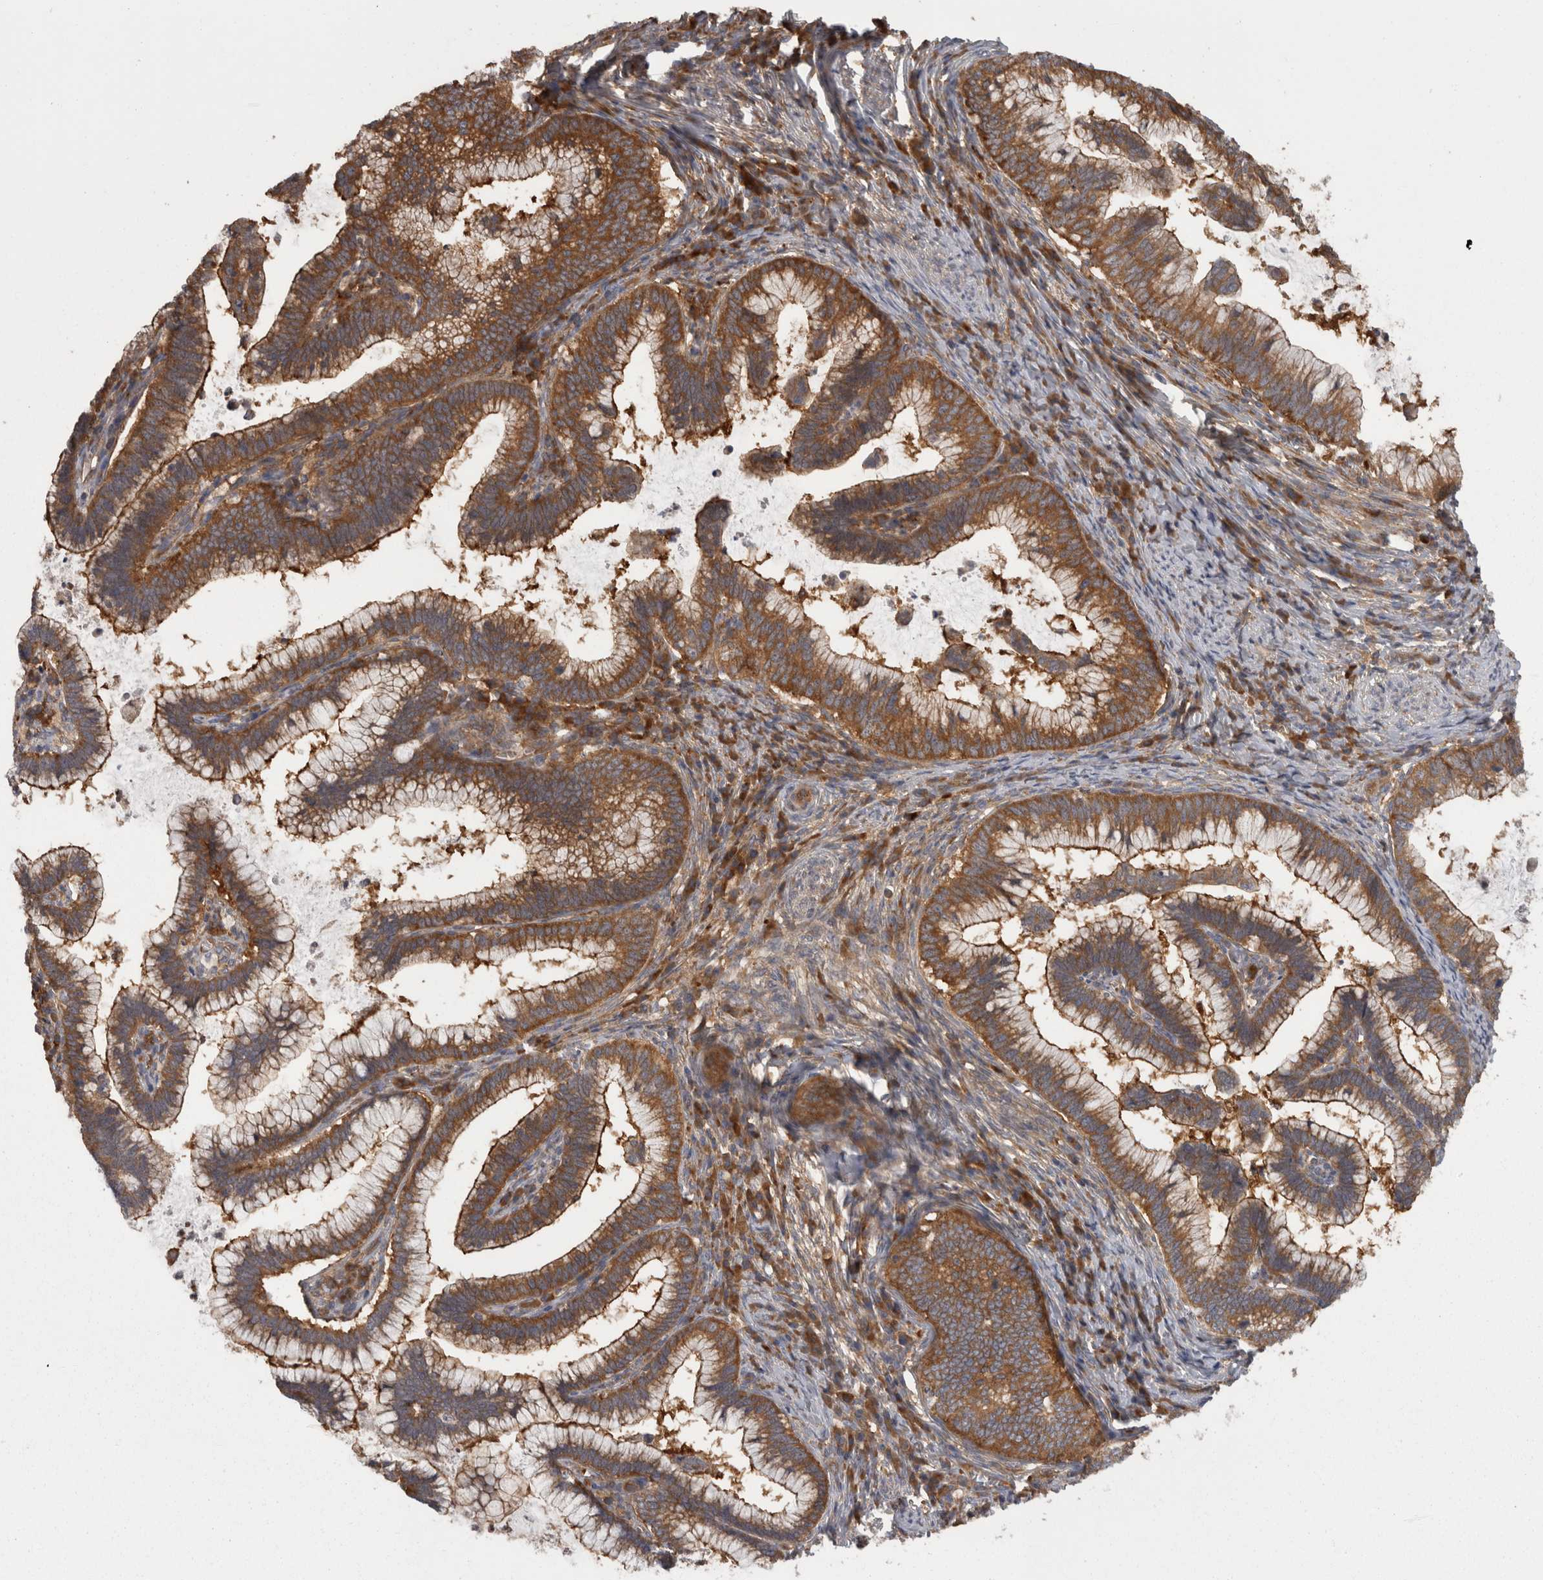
{"staining": {"intensity": "strong", "quantity": ">75%", "location": "cytoplasmic/membranous"}, "tissue": "cervical cancer", "cell_type": "Tumor cells", "image_type": "cancer", "snomed": [{"axis": "morphology", "description": "Adenocarcinoma, NOS"}, {"axis": "topography", "description": "Cervix"}], "caption": "Cervical cancer (adenocarcinoma) was stained to show a protein in brown. There is high levels of strong cytoplasmic/membranous expression in about >75% of tumor cells.", "gene": "SMCR8", "patient": {"sex": "female", "age": 36}}